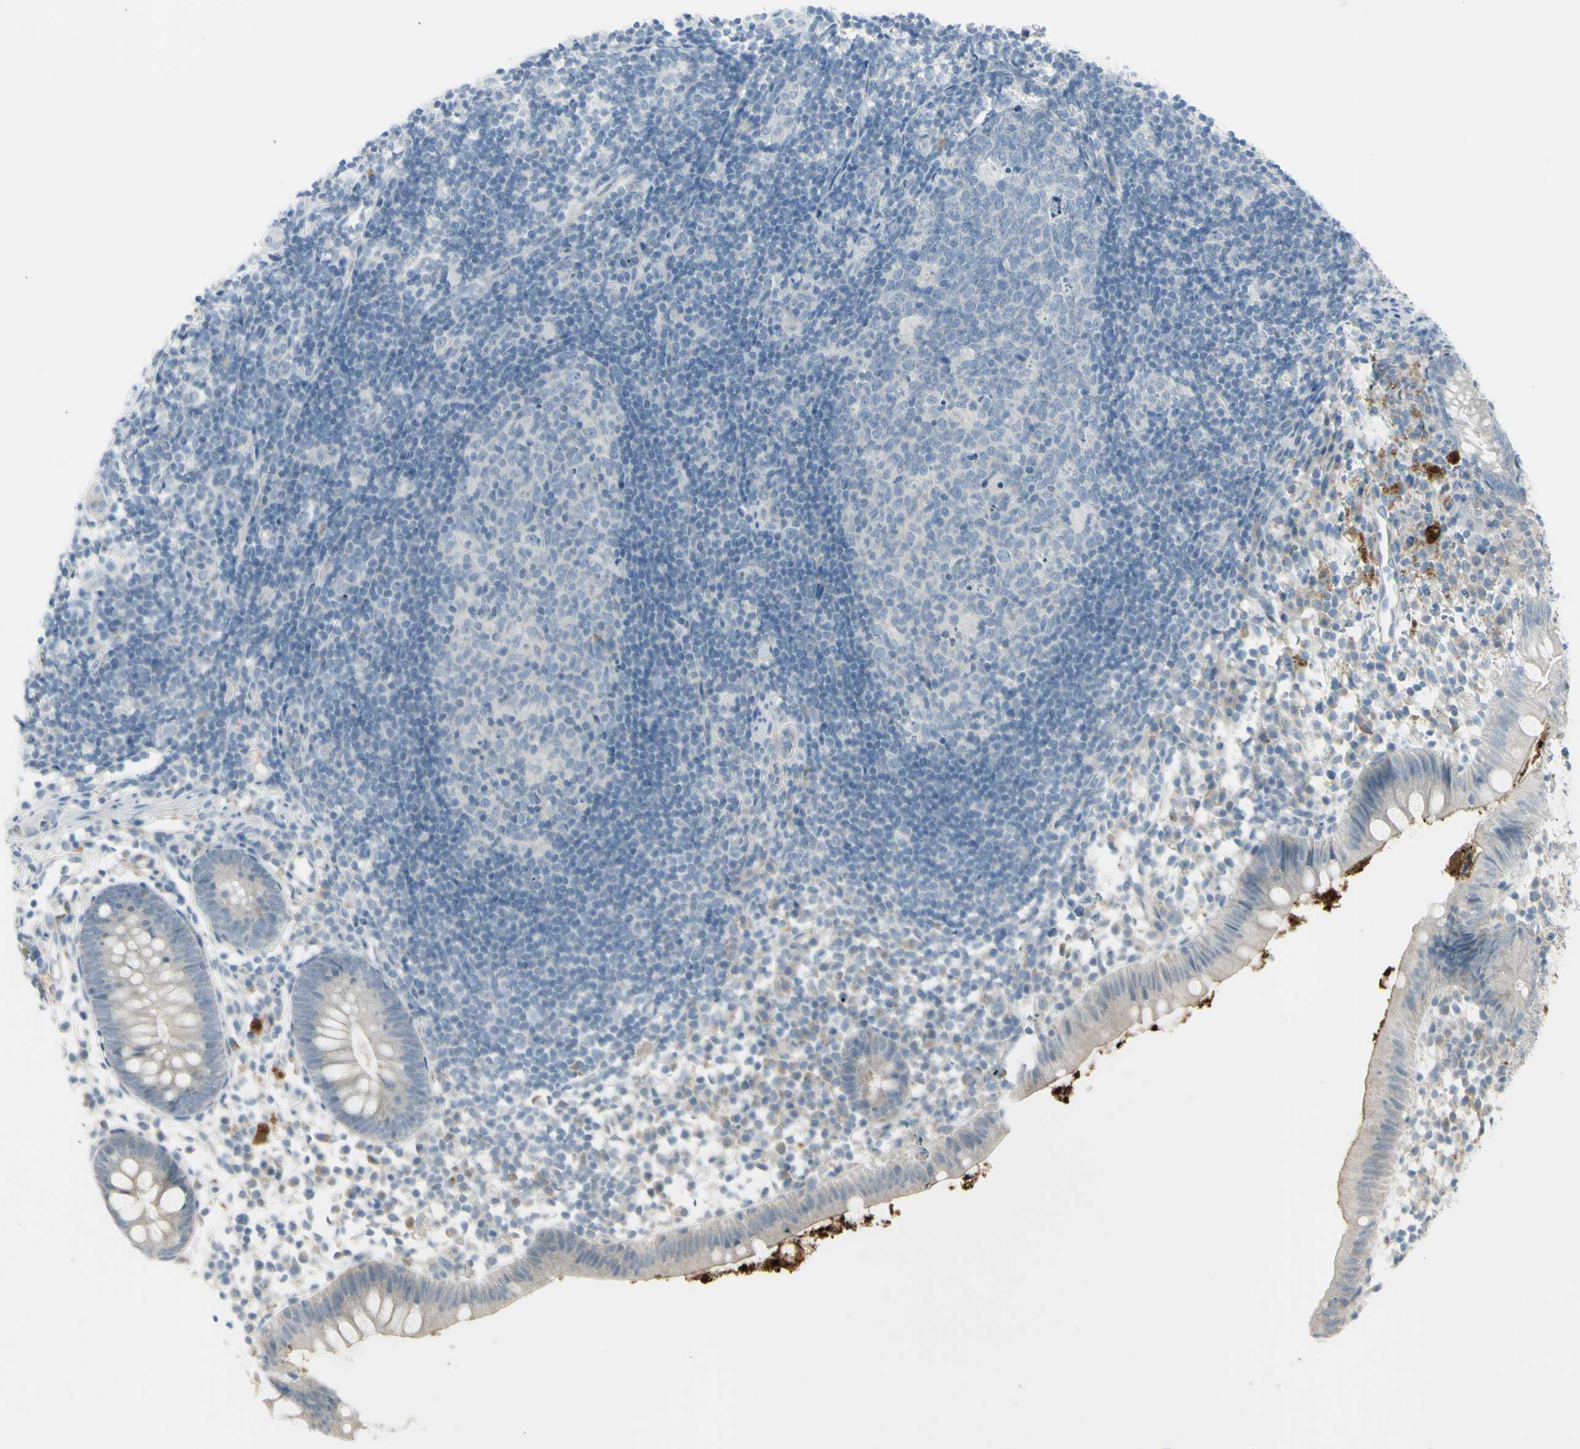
{"staining": {"intensity": "weak", "quantity": ">75%", "location": "cytoplasmic/membranous"}, "tissue": "appendix", "cell_type": "Glandular cells", "image_type": "normal", "snomed": [{"axis": "morphology", "description": "Normal tissue, NOS"}, {"axis": "topography", "description": "Appendix"}], "caption": "Immunohistochemical staining of normal human appendix reveals low levels of weak cytoplasmic/membranous positivity in about >75% of glandular cells.", "gene": "SH3GL2", "patient": {"sex": "female", "age": 20}}